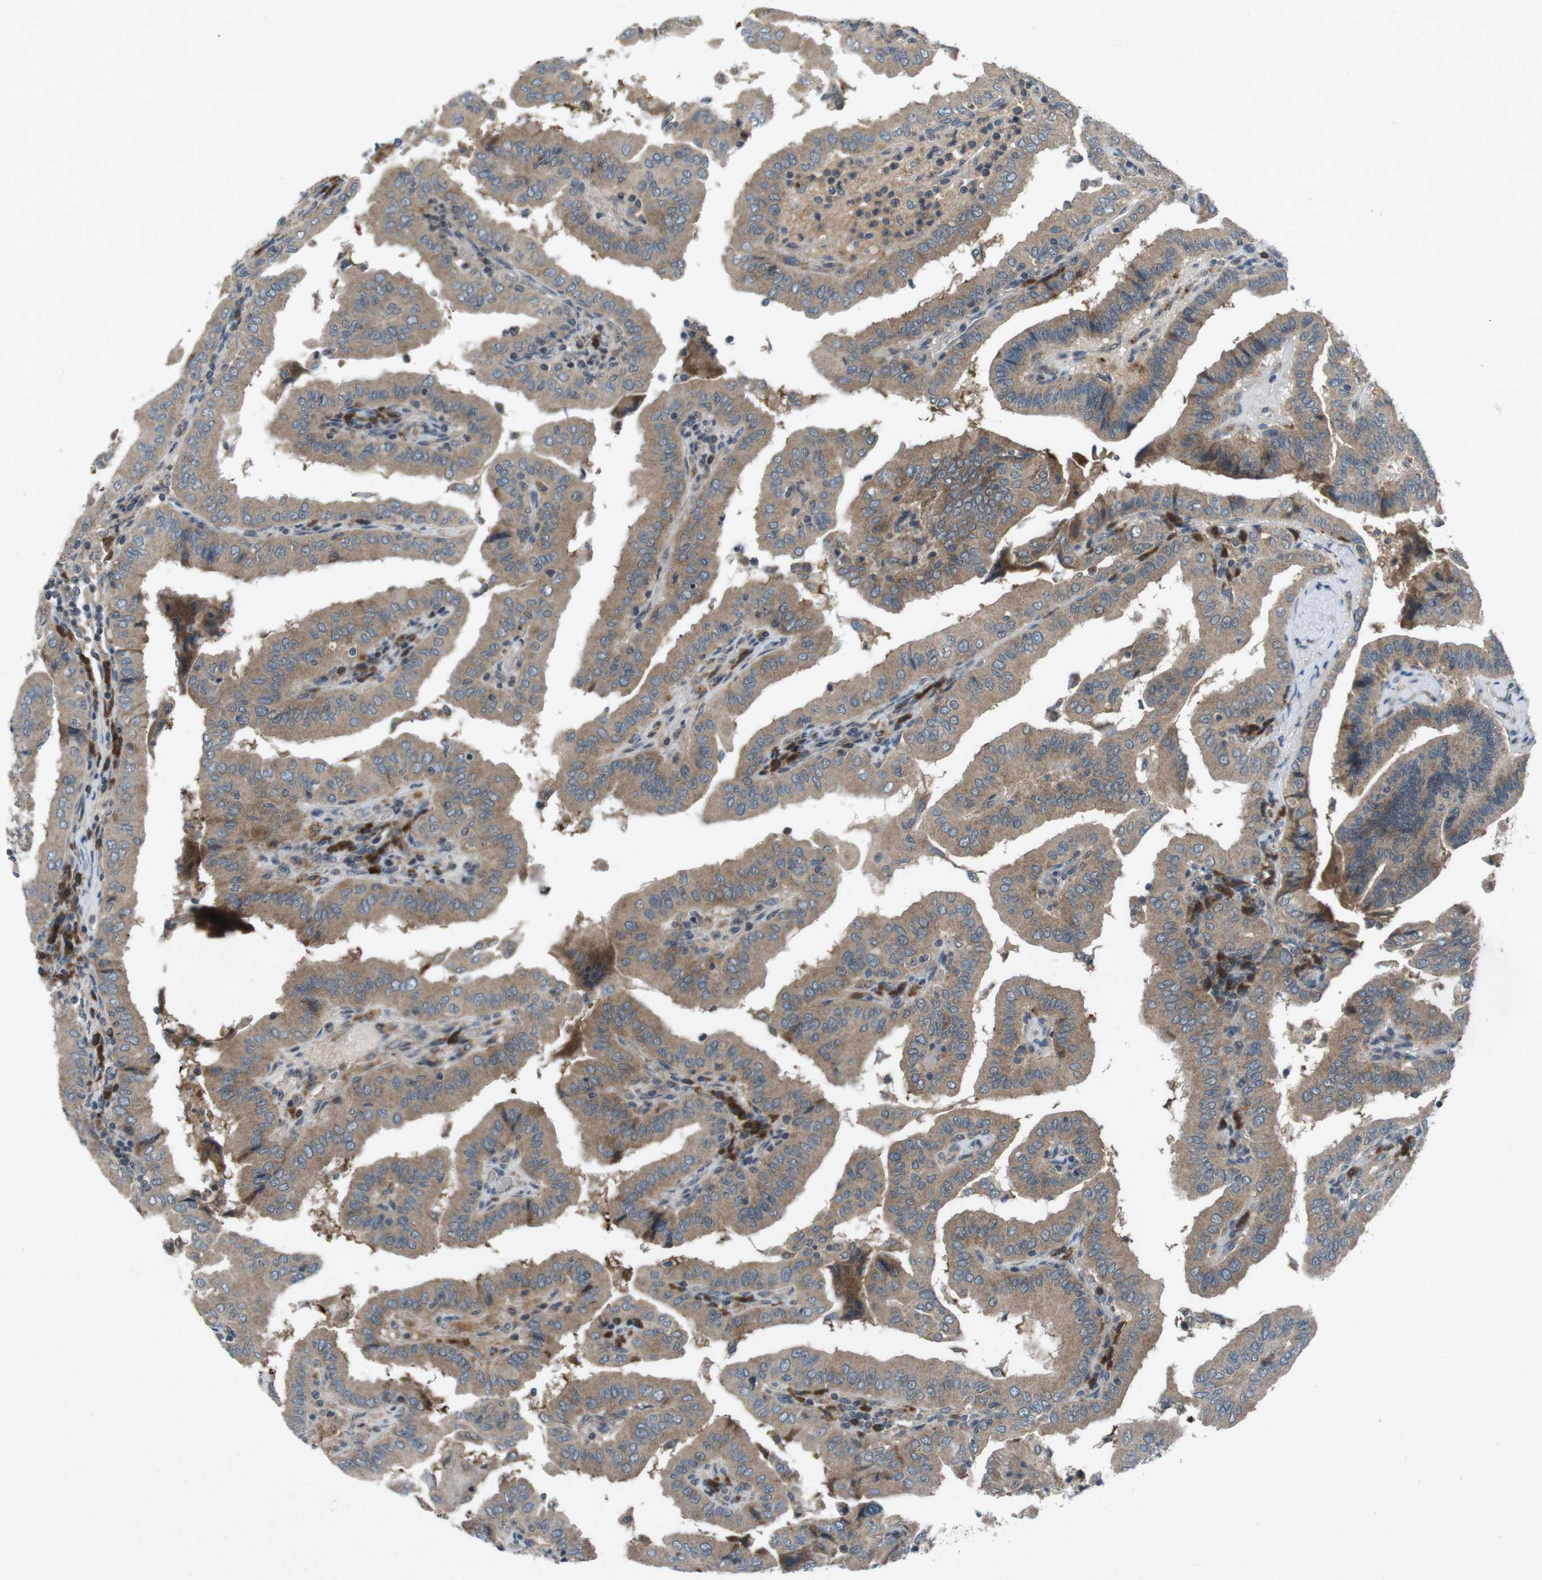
{"staining": {"intensity": "moderate", "quantity": ">75%", "location": "cytoplasmic/membranous"}, "tissue": "thyroid cancer", "cell_type": "Tumor cells", "image_type": "cancer", "snomed": [{"axis": "morphology", "description": "Papillary adenocarcinoma, NOS"}, {"axis": "topography", "description": "Thyroid gland"}], "caption": "Moderate cytoplasmic/membranous expression is appreciated in approximately >75% of tumor cells in thyroid cancer (papillary adenocarcinoma). The protein is shown in brown color, while the nuclei are stained blue.", "gene": "CDK16", "patient": {"sex": "male", "age": 33}}